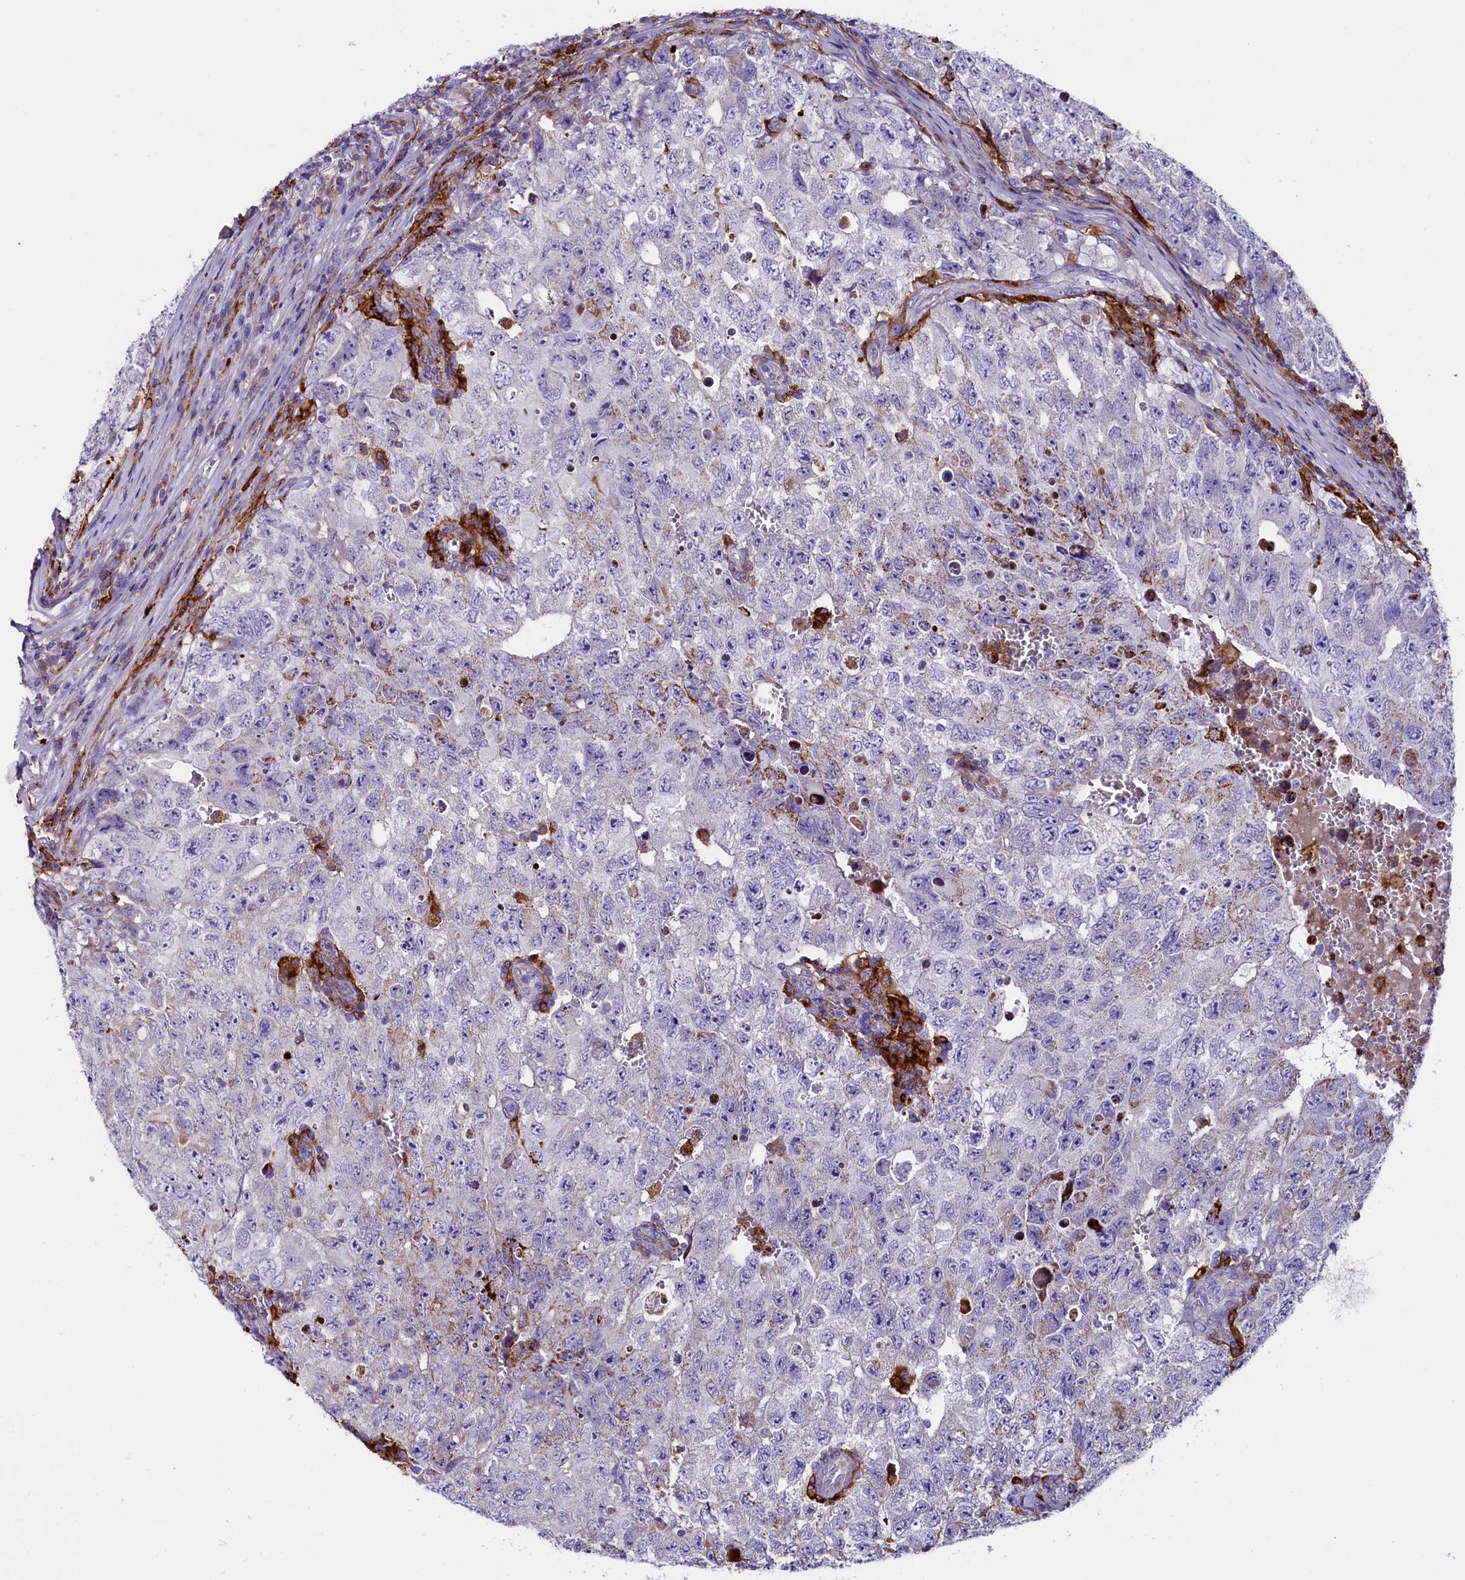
{"staining": {"intensity": "negative", "quantity": "none", "location": "none"}, "tissue": "testis cancer", "cell_type": "Tumor cells", "image_type": "cancer", "snomed": [{"axis": "morphology", "description": "Carcinoma, Embryonal, NOS"}, {"axis": "topography", "description": "Testis"}], "caption": "IHC photomicrograph of neoplastic tissue: embryonal carcinoma (testis) stained with DAB (3,3'-diaminobenzidine) reveals no significant protein staining in tumor cells.", "gene": "IL20RA", "patient": {"sex": "male", "age": 17}}